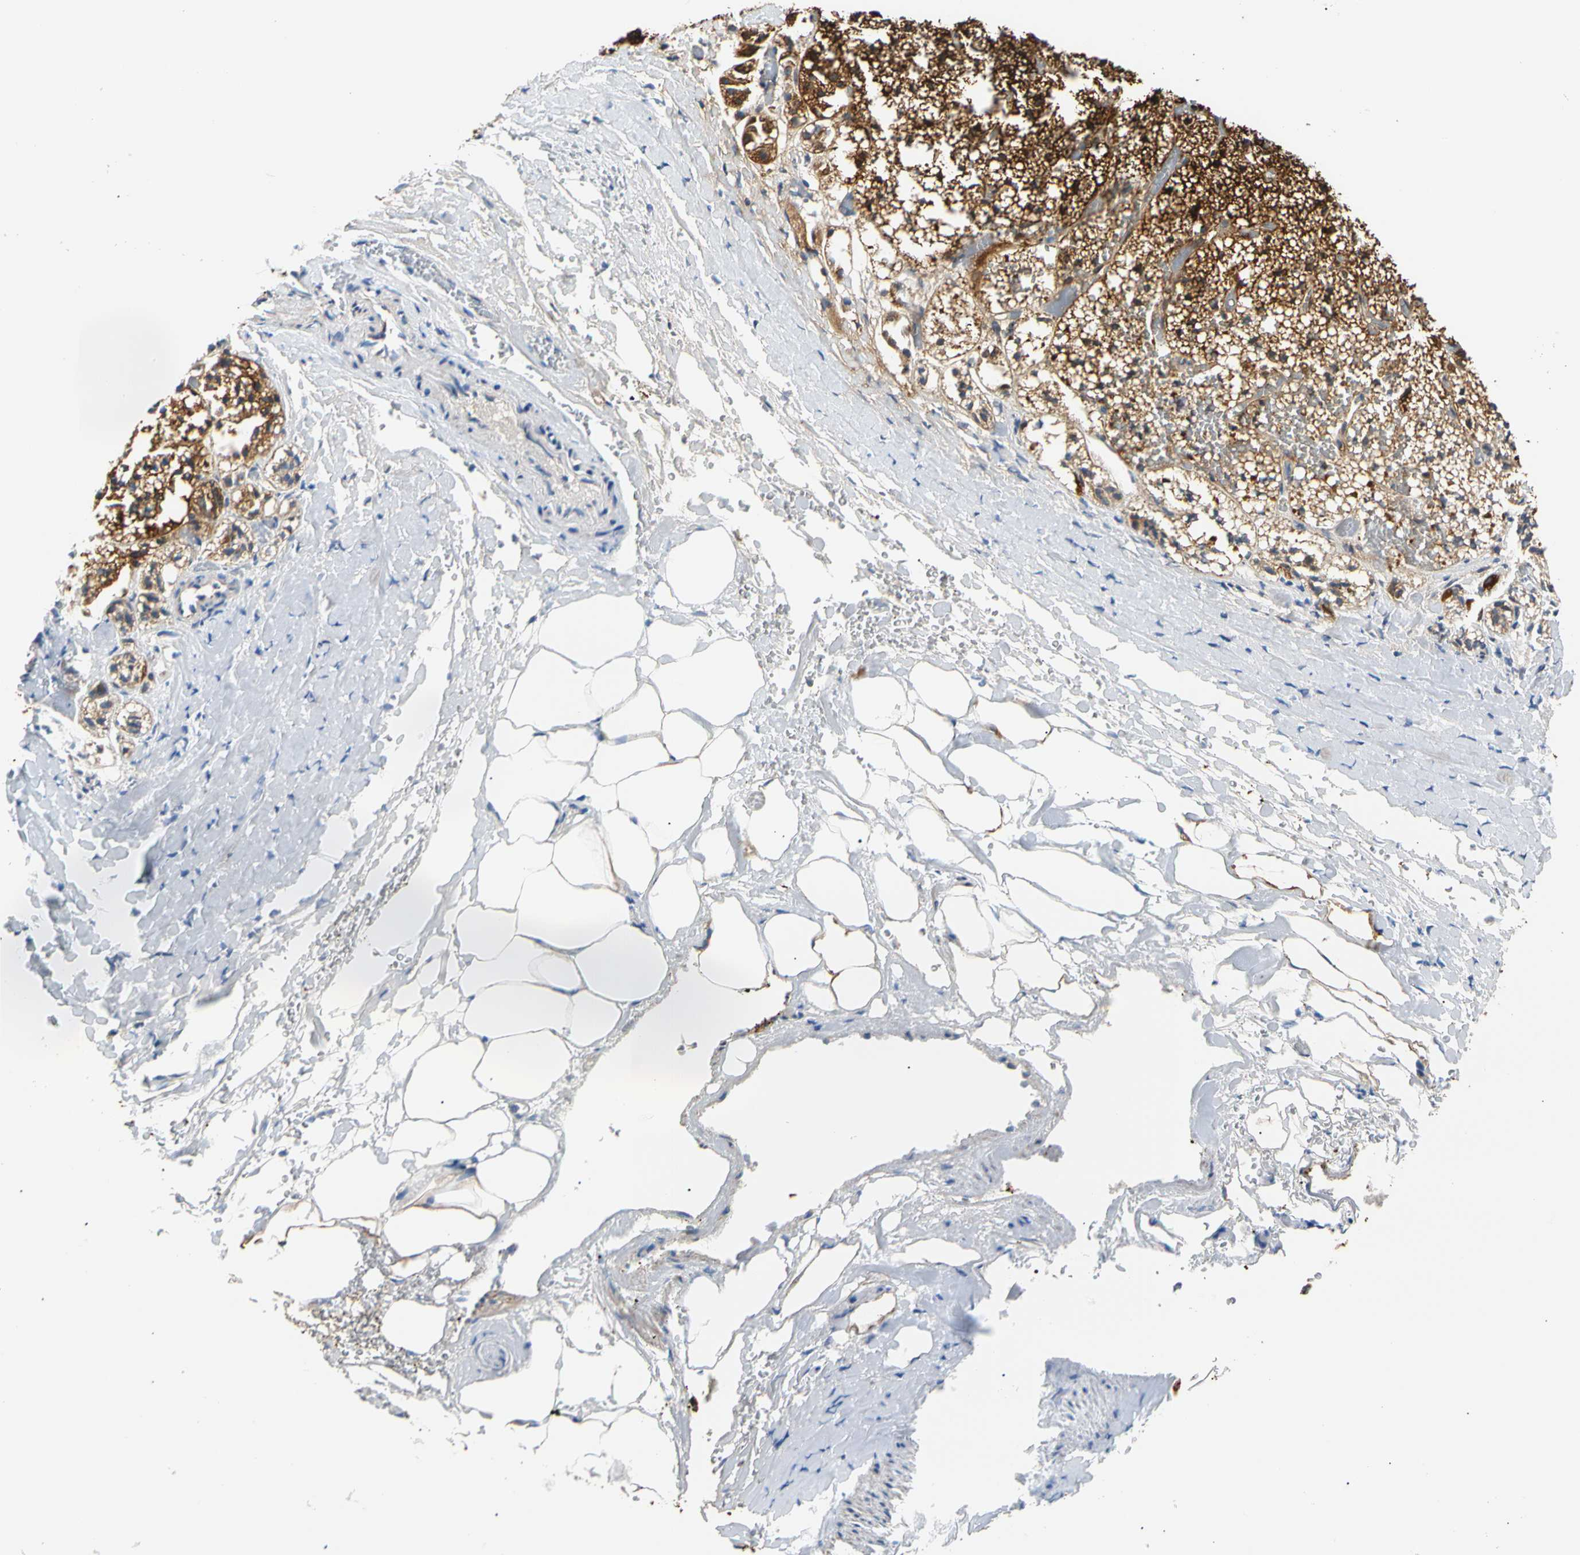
{"staining": {"intensity": "strong", "quantity": ">75%", "location": "cytoplasmic/membranous"}, "tissue": "adrenal gland", "cell_type": "Glandular cells", "image_type": "normal", "snomed": [{"axis": "morphology", "description": "Normal tissue, NOS"}, {"axis": "topography", "description": "Adrenal gland"}], "caption": "DAB immunohistochemical staining of unremarkable adrenal gland displays strong cytoplasmic/membranous protein expression in about >75% of glandular cells. Nuclei are stained in blue.", "gene": "ACAT1", "patient": {"sex": "male", "age": 53}}